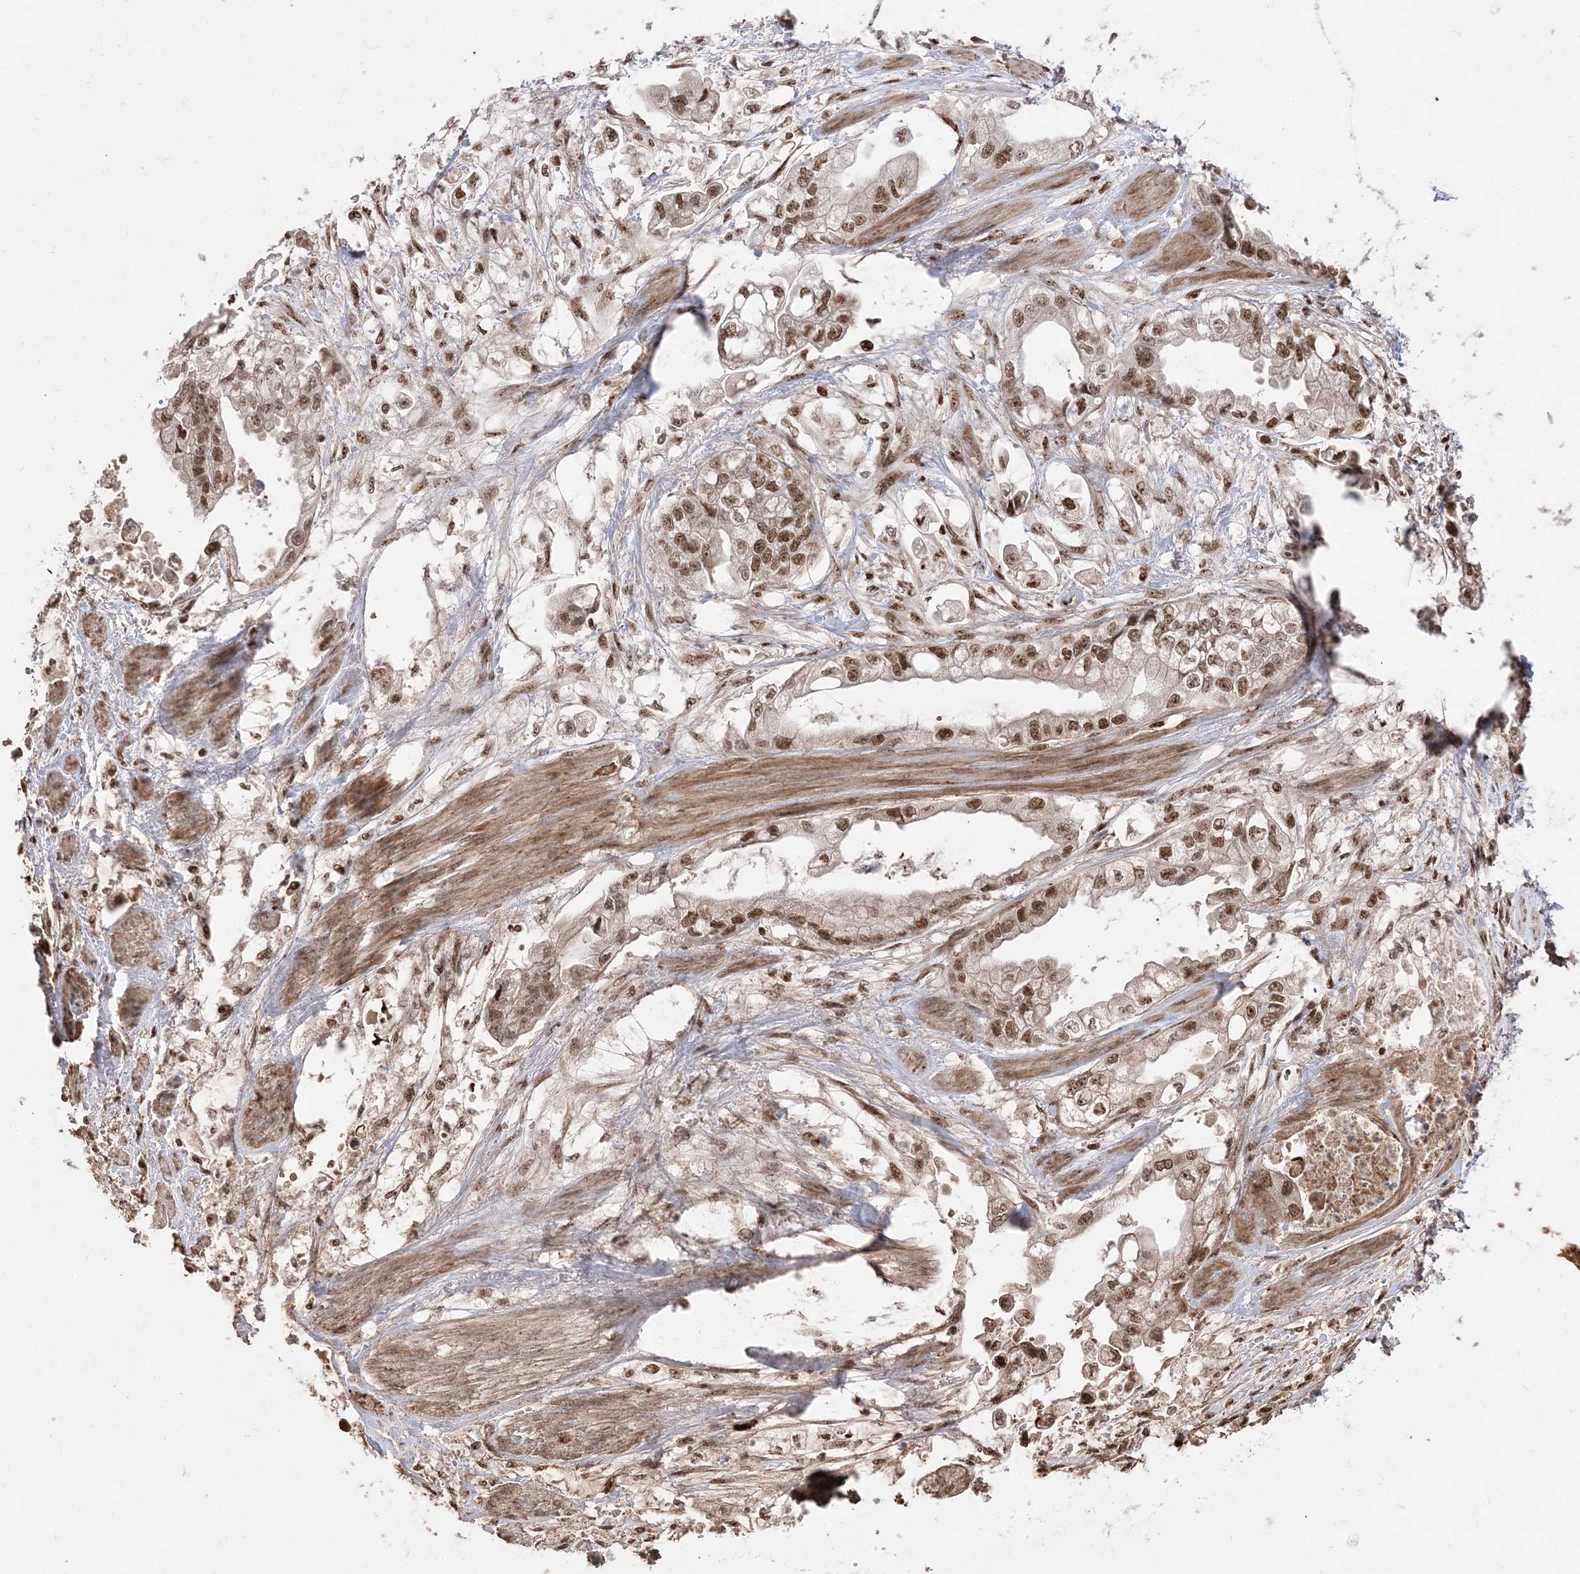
{"staining": {"intensity": "moderate", "quantity": ">75%", "location": "nuclear"}, "tissue": "stomach cancer", "cell_type": "Tumor cells", "image_type": "cancer", "snomed": [{"axis": "morphology", "description": "Adenocarcinoma, NOS"}, {"axis": "topography", "description": "Stomach"}], "caption": "Human stomach cancer stained with a brown dye exhibits moderate nuclear positive staining in about >75% of tumor cells.", "gene": "RBM17", "patient": {"sex": "male", "age": 62}}